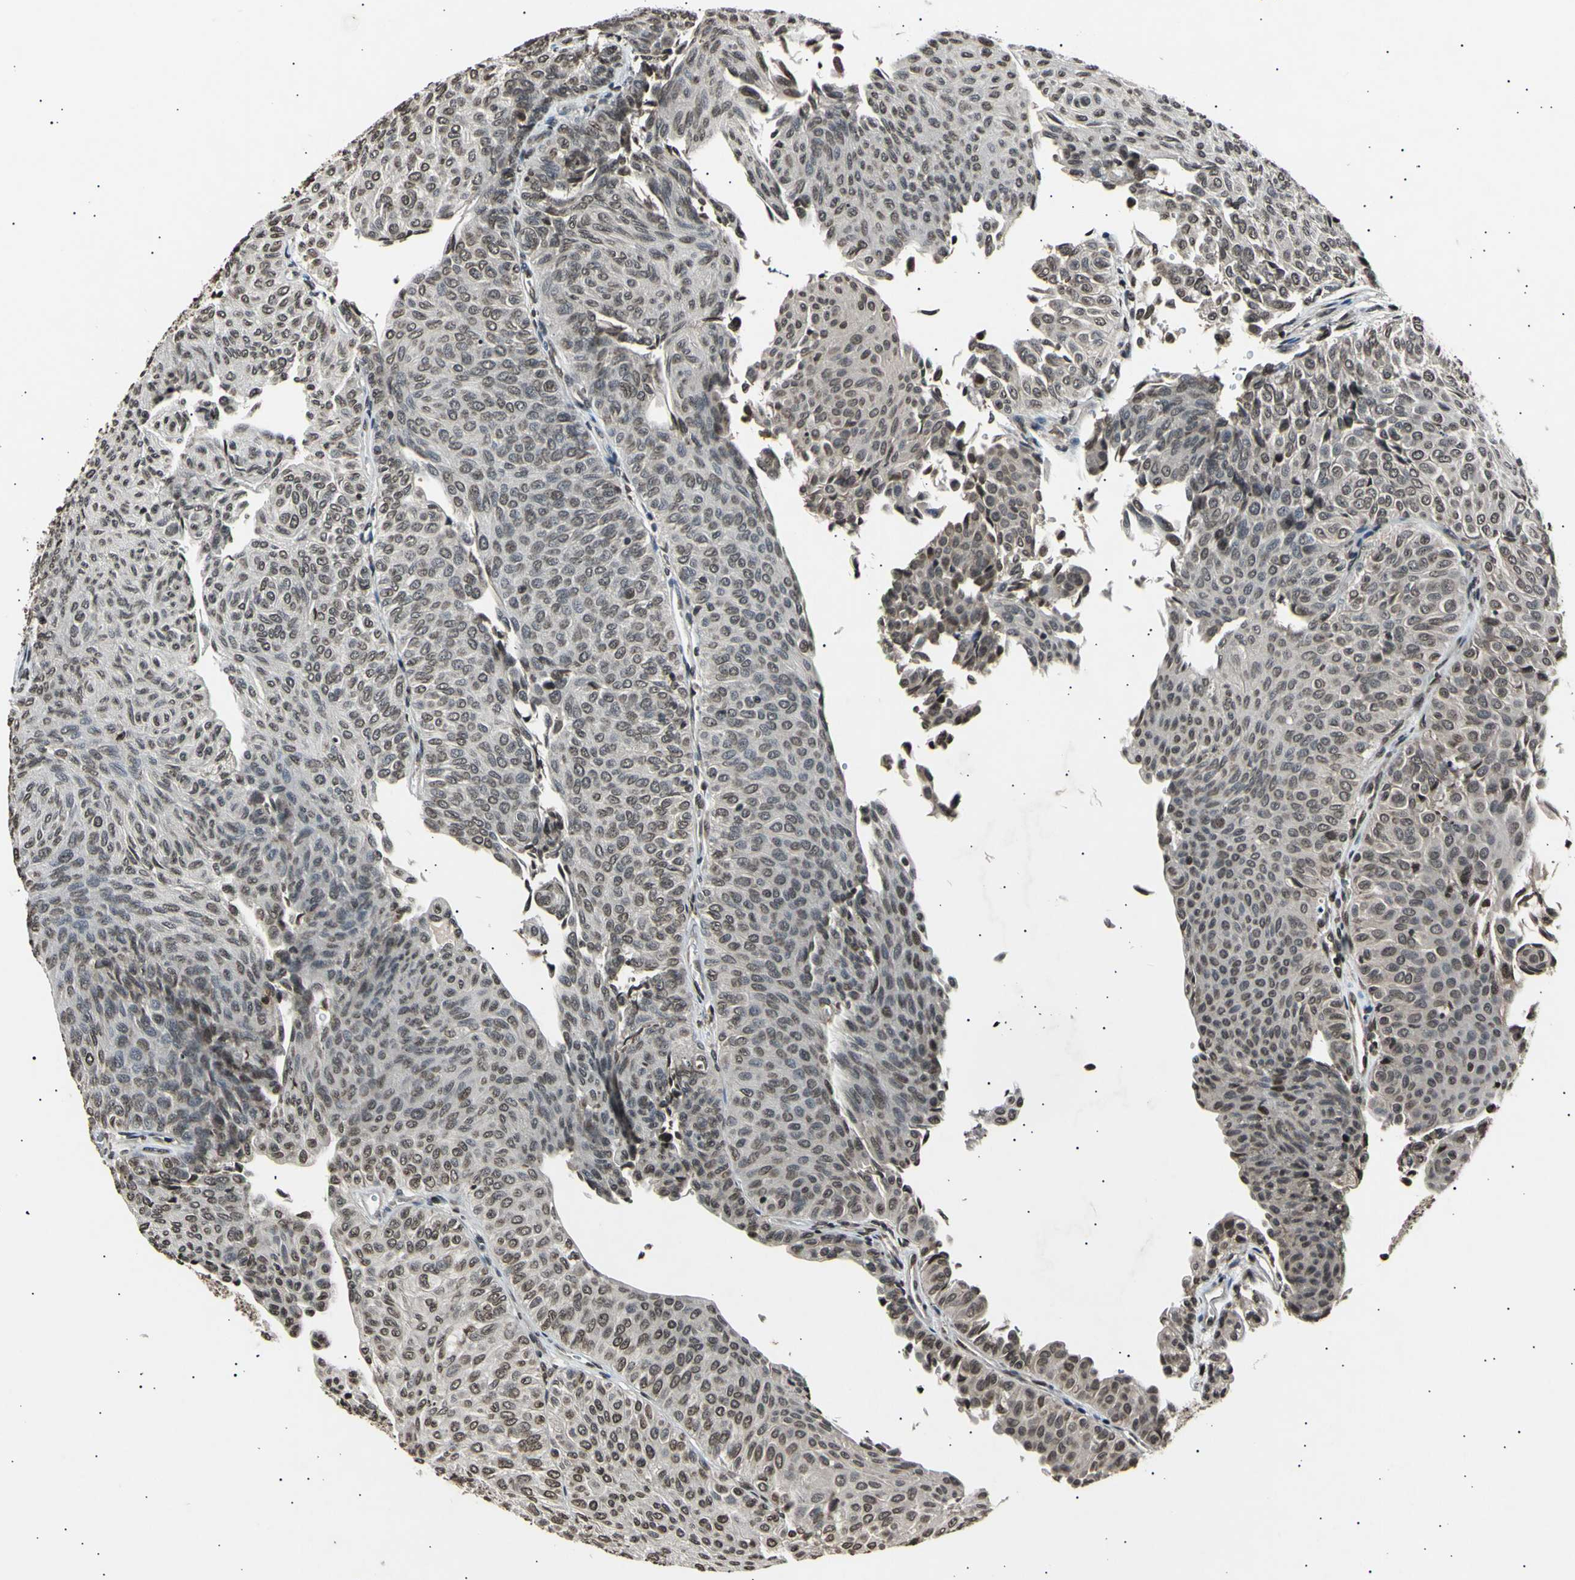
{"staining": {"intensity": "moderate", "quantity": ">75%", "location": "cytoplasmic/membranous,nuclear"}, "tissue": "urothelial cancer", "cell_type": "Tumor cells", "image_type": "cancer", "snomed": [{"axis": "morphology", "description": "Urothelial carcinoma, Low grade"}, {"axis": "topography", "description": "Urinary bladder"}], "caption": "This photomicrograph demonstrates urothelial carcinoma (low-grade) stained with immunohistochemistry (IHC) to label a protein in brown. The cytoplasmic/membranous and nuclear of tumor cells show moderate positivity for the protein. Nuclei are counter-stained blue.", "gene": "ANAPC7", "patient": {"sex": "male", "age": 78}}